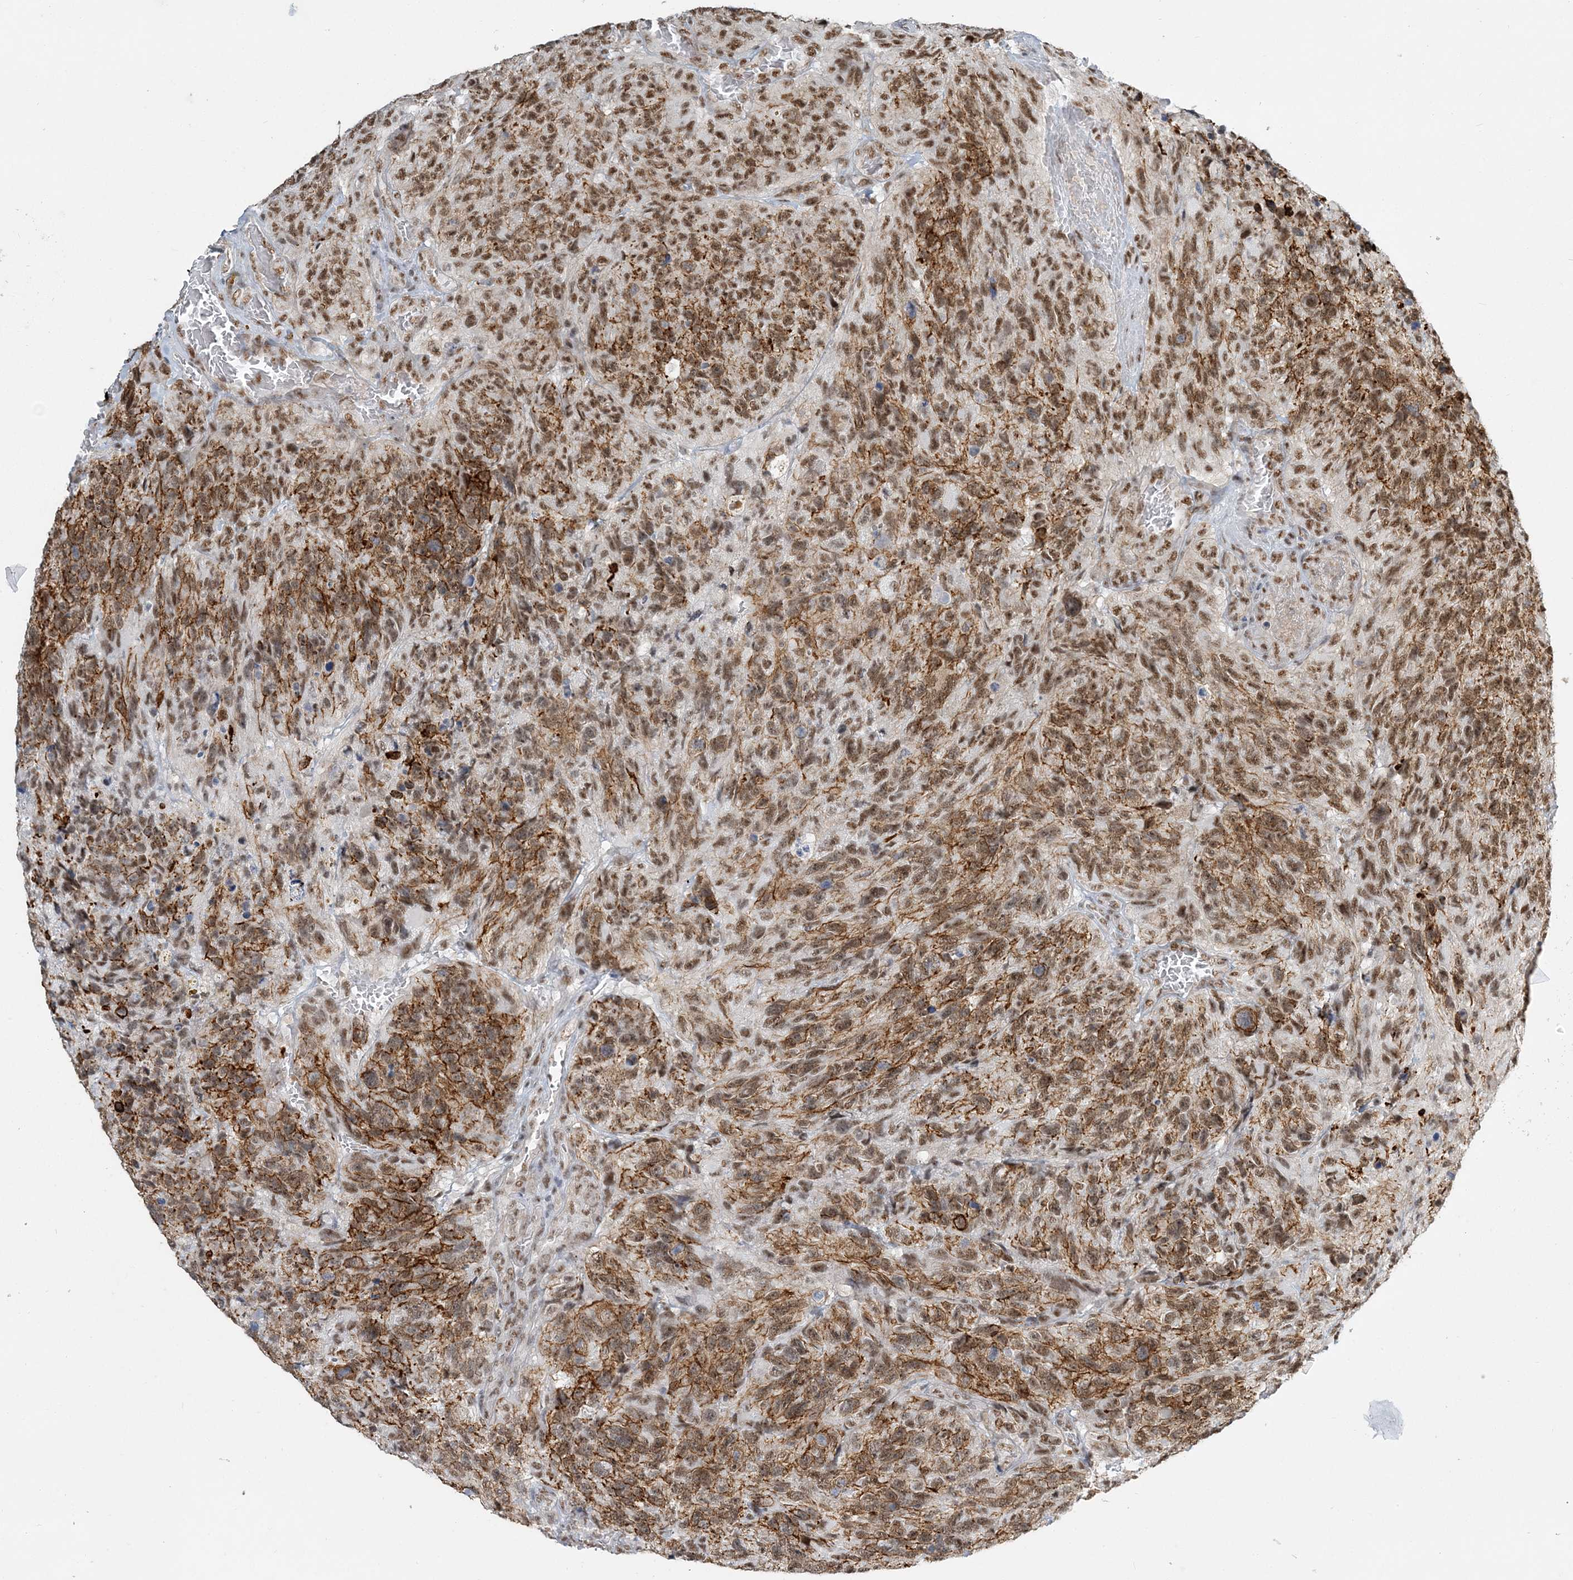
{"staining": {"intensity": "moderate", "quantity": ">75%", "location": "nuclear"}, "tissue": "glioma", "cell_type": "Tumor cells", "image_type": "cancer", "snomed": [{"axis": "morphology", "description": "Glioma, malignant, High grade"}, {"axis": "topography", "description": "Brain"}], "caption": "DAB (3,3'-diaminobenzidine) immunohistochemical staining of high-grade glioma (malignant) exhibits moderate nuclear protein positivity in approximately >75% of tumor cells.", "gene": "PLRG1", "patient": {"sex": "male", "age": 69}}